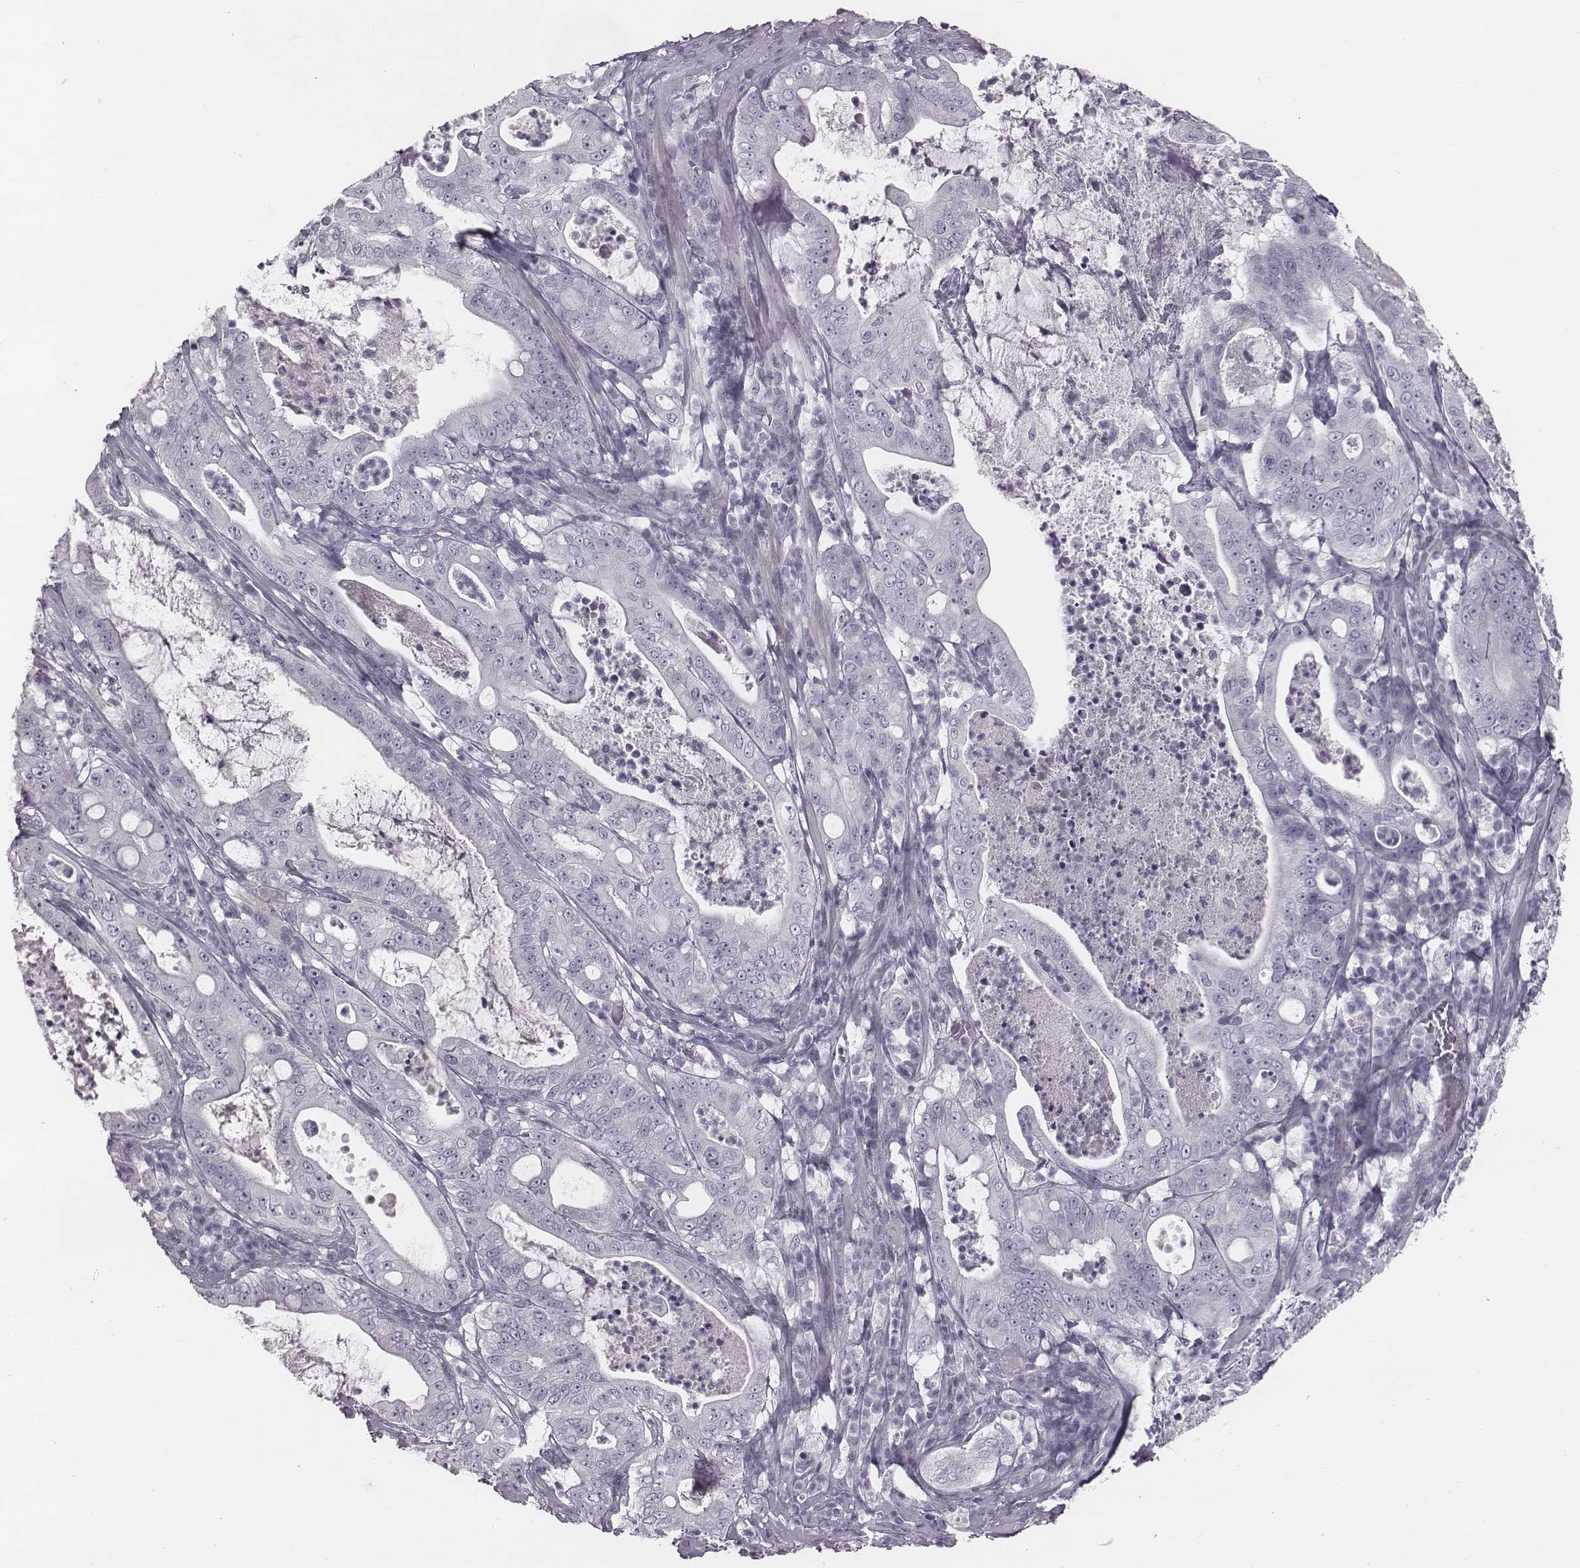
{"staining": {"intensity": "negative", "quantity": "none", "location": "none"}, "tissue": "pancreatic cancer", "cell_type": "Tumor cells", "image_type": "cancer", "snomed": [{"axis": "morphology", "description": "Adenocarcinoma, NOS"}, {"axis": "topography", "description": "Pancreas"}], "caption": "Tumor cells are negative for protein expression in human pancreatic cancer.", "gene": "PDE8B", "patient": {"sex": "male", "age": 71}}